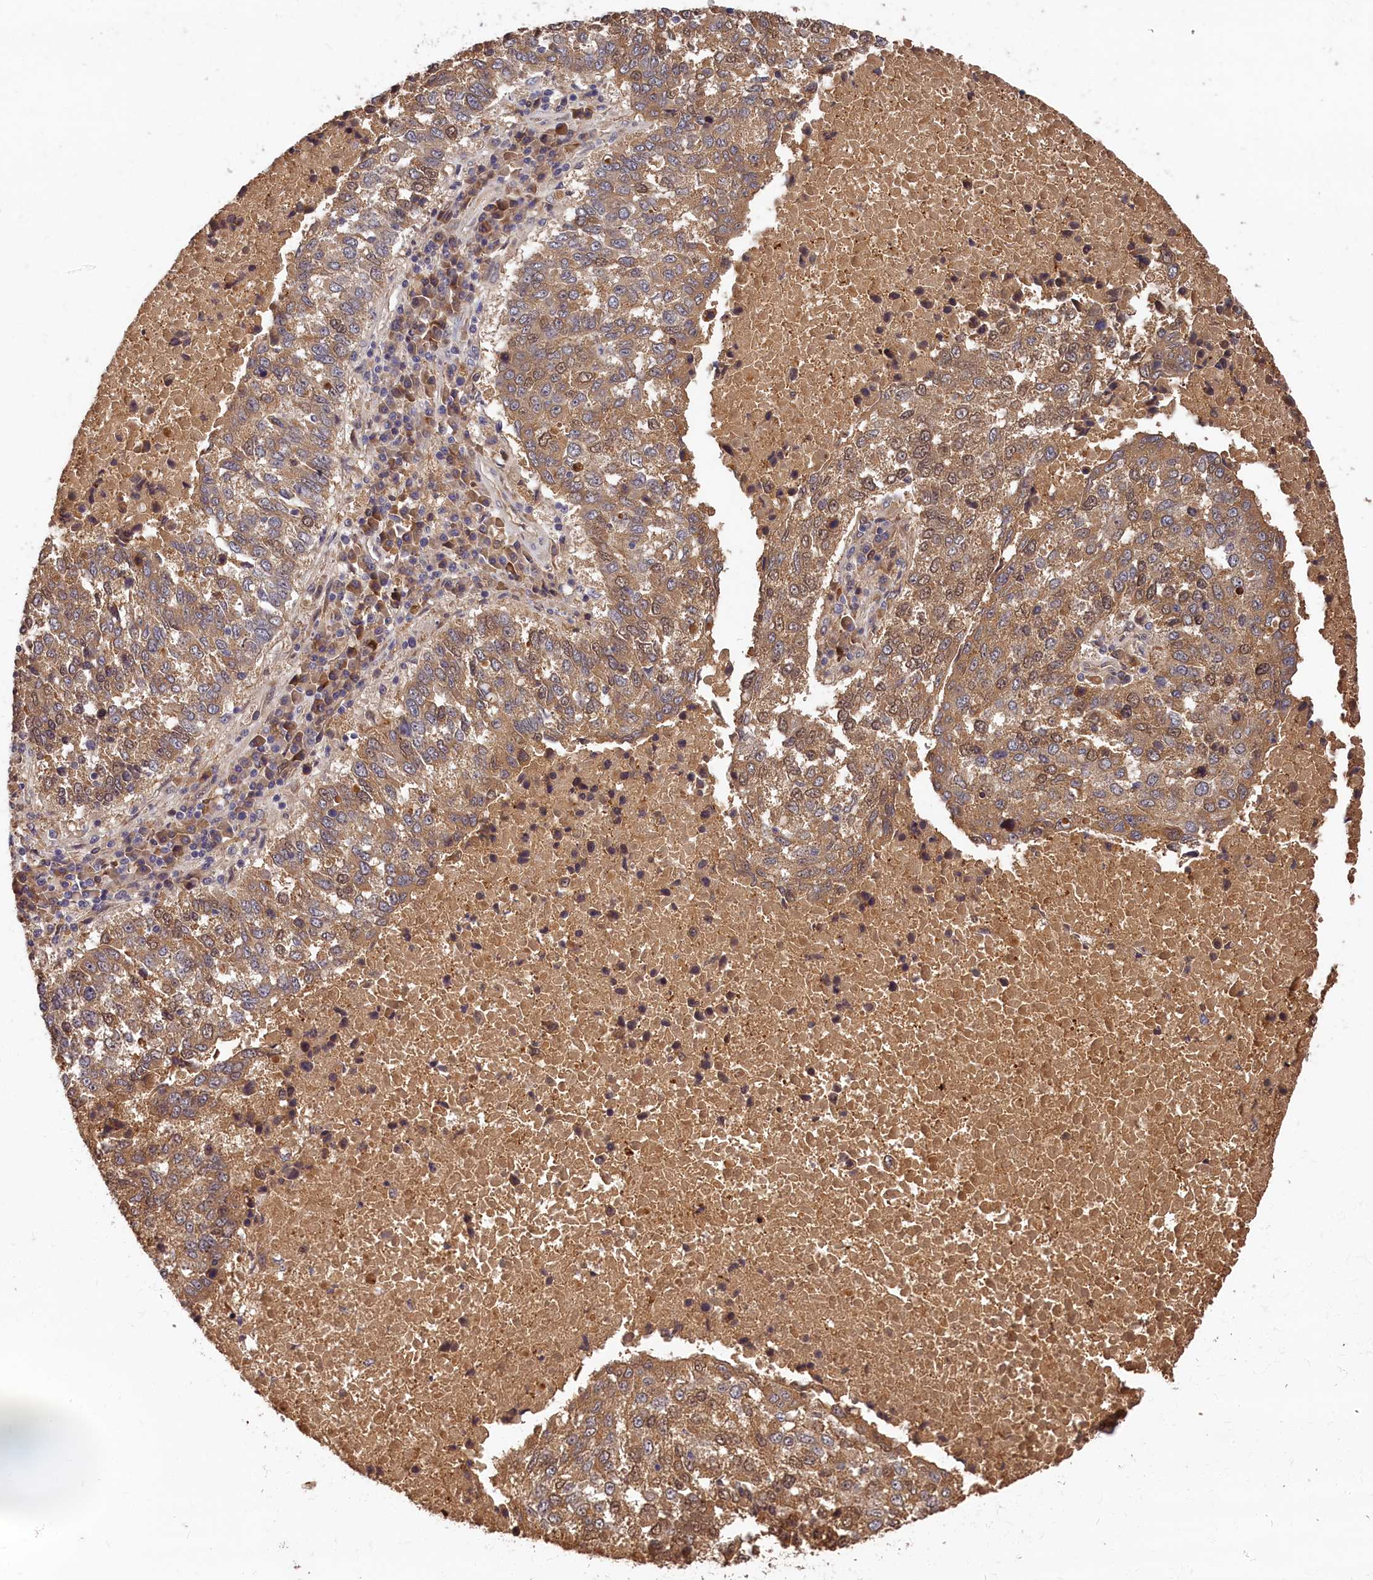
{"staining": {"intensity": "moderate", "quantity": ">75%", "location": "cytoplasmic/membranous"}, "tissue": "lung cancer", "cell_type": "Tumor cells", "image_type": "cancer", "snomed": [{"axis": "morphology", "description": "Squamous cell carcinoma, NOS"}, {"axis": "topography", "description": "Lung"}], "caption": "Squamous cell carcinoma (lung) was stained to show a protein in brown. There is medium levels of moderate cytoplasmic/membranous staining in about >75% of tumor cells.", "gene": "ITIH1", "patient": {"sex": "male", "age": 73}}